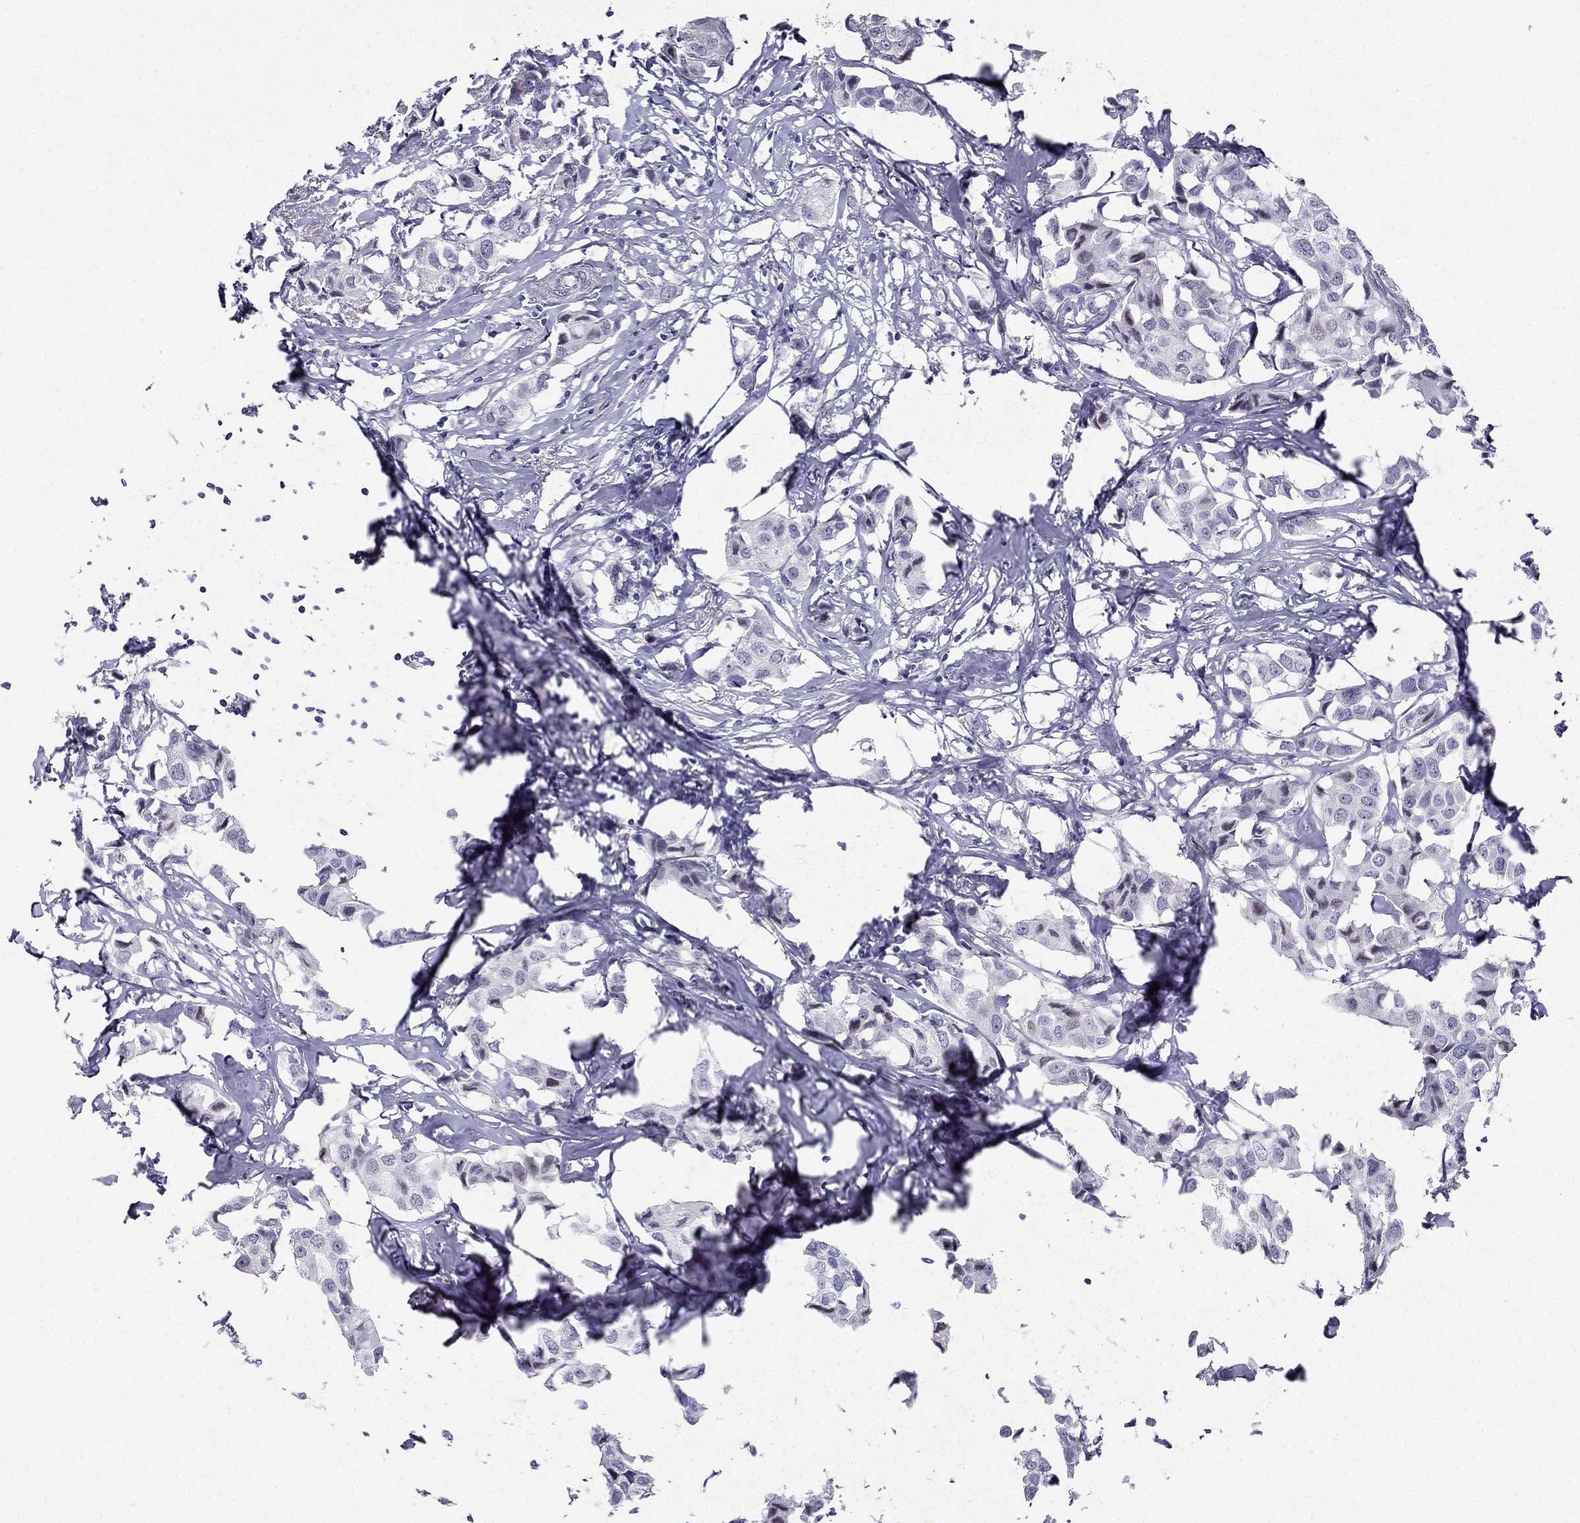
{"staining": {"intensity": "negative", "quantity": "none", "location": "none"}, "tissue": "breast cancer", "cell_type": "Tumor cells", "image_type": "cancer", "snomed": [{"axis": "morphology", "description": "Duct carcinoma"}, {"axis": "topography", "description": "Breast"}], "caption": "An image of human breast cancer is negative for staining in tumor cells.", "gene": "BAG5", "patient": {"sex": "female", "age": 80}}